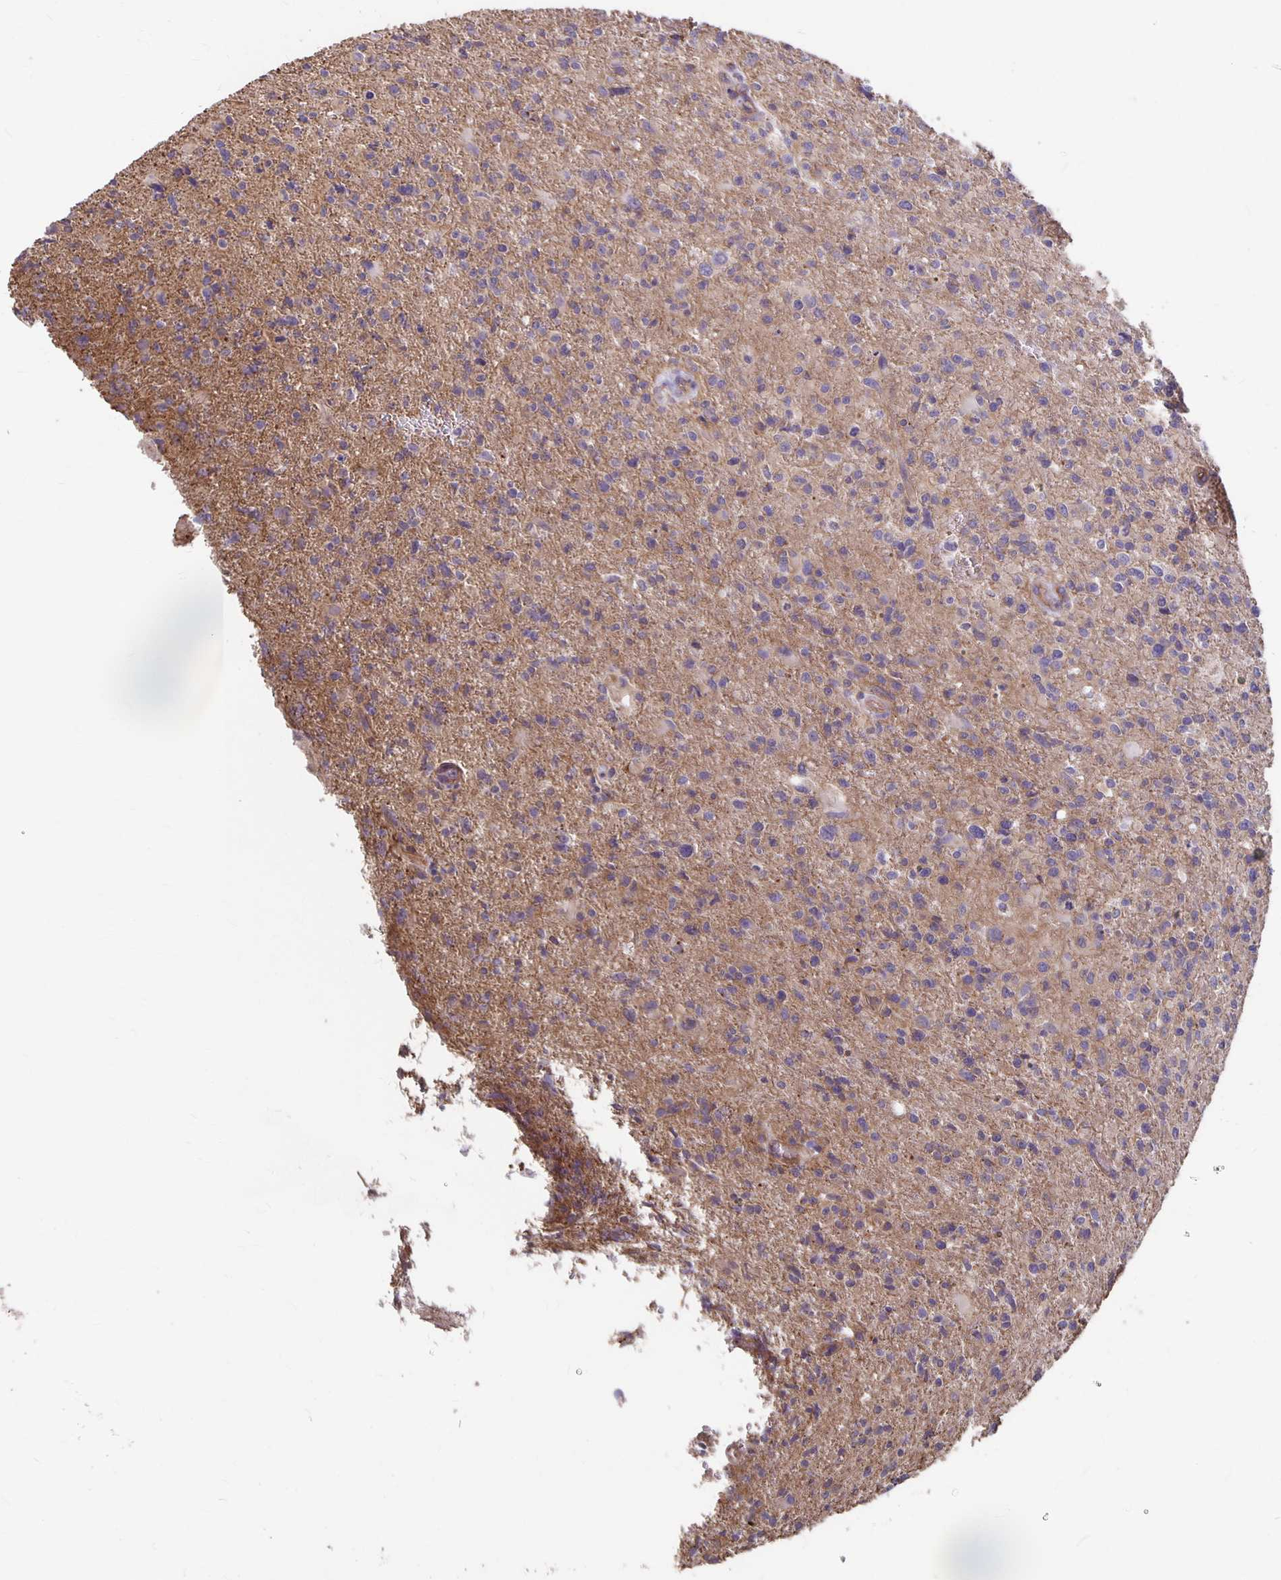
{"staining": {"intensity": "negative", "quantity": "none", "location": "none"}, "tissue": "glioma", "cell_type": "Tumor cells", "image_type": "cancer", "snomed": [{"axis": "morphology", "description": "Glioma, malignant, High grade"}, {"axis": "topography", "description": "Brain"}], "caption": "IHC of human glioma shows no staining in tumor cells.", "gene": "PPP1R3E", "patient": {"sex": "male", "age": 63}}